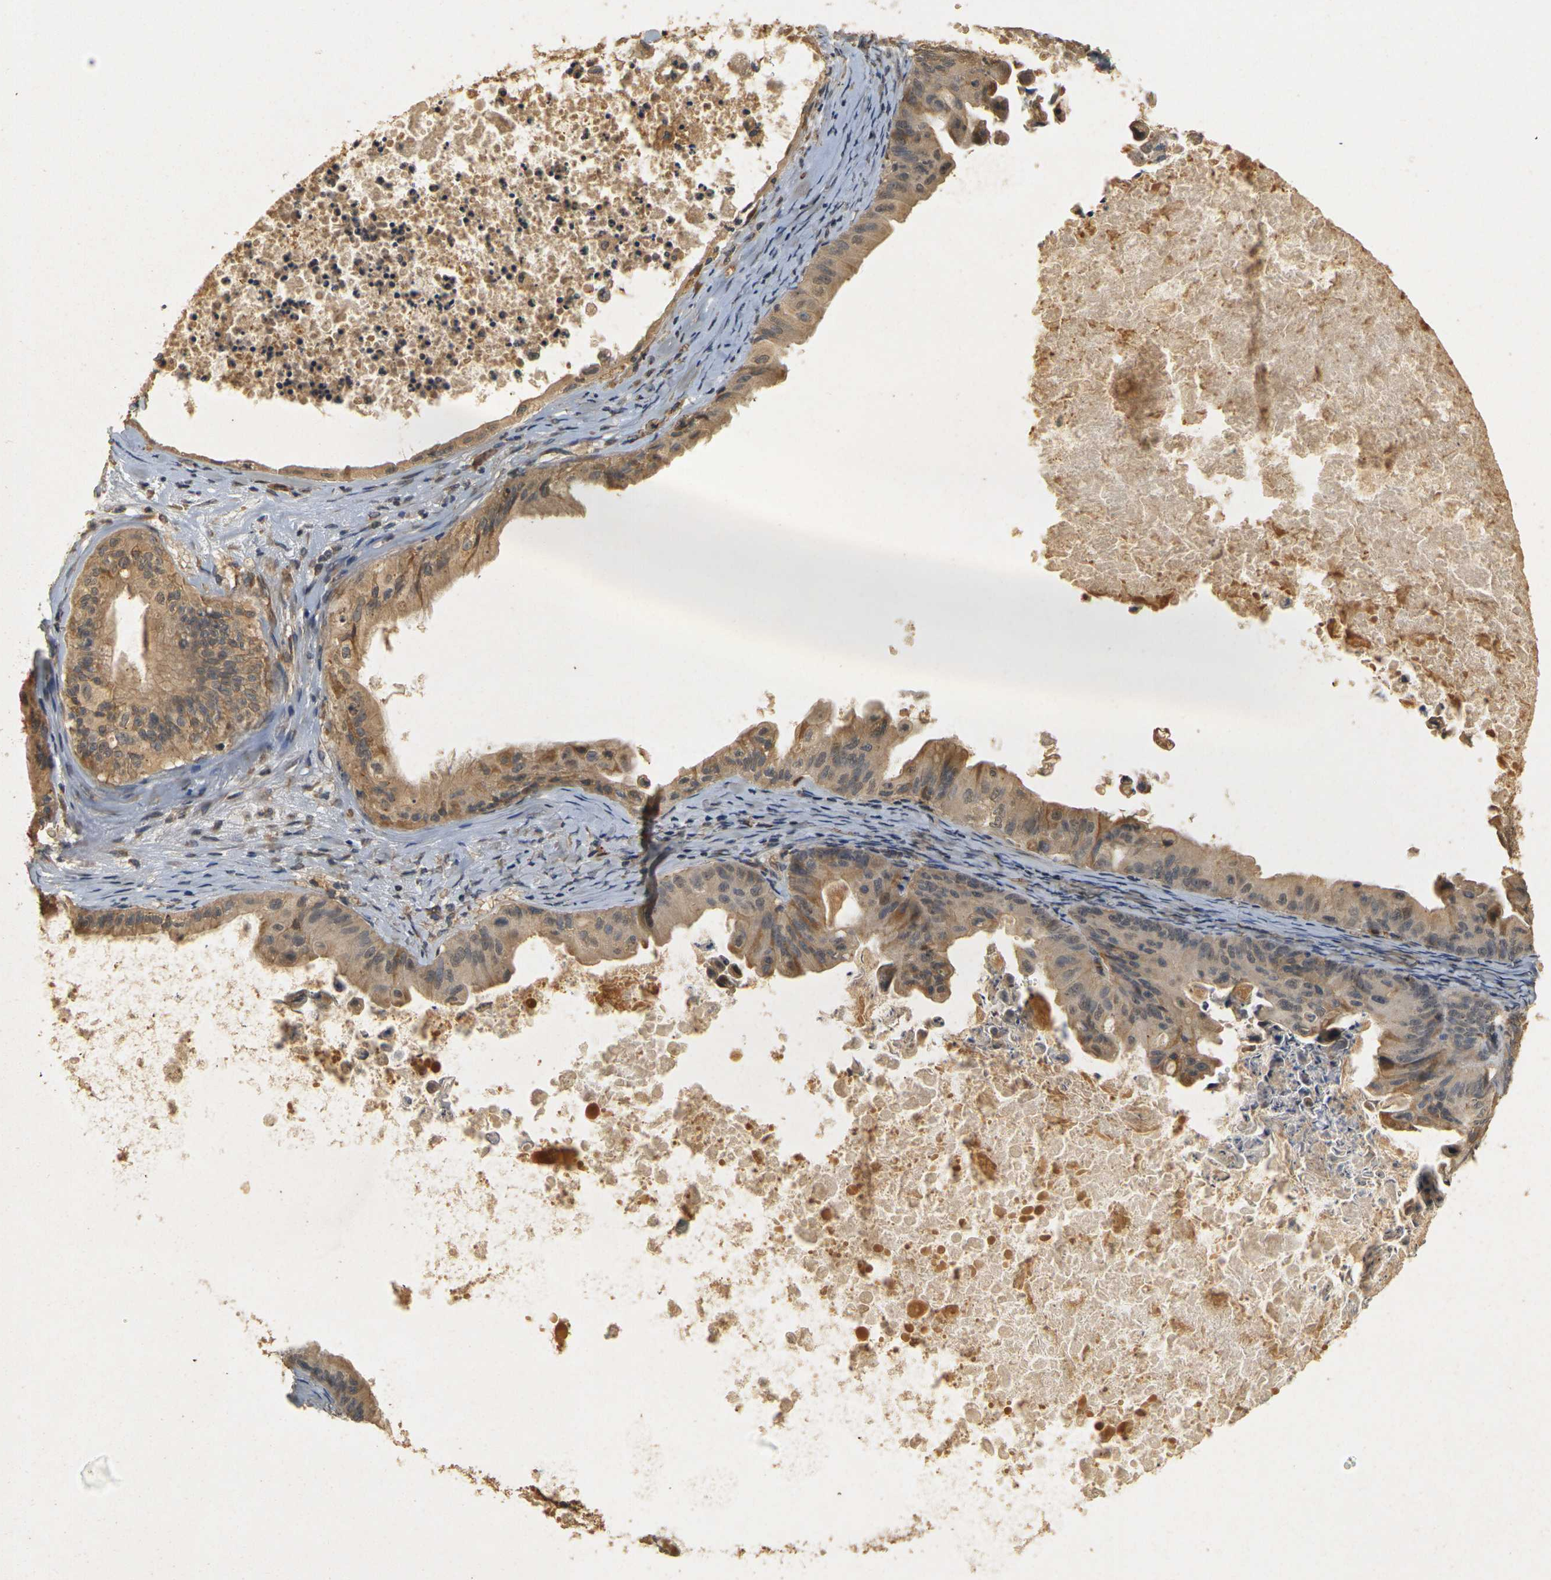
{"staining": {"intensity": "moderate", "quantity": ">75%", "location": "cytoplasmic/membranous"}, "tissue": "ovarian cancer", "cell_type": "Tumor cells", "image_type": "cancer", "snomed": [{"axis": "morphology", "description": "Cystadenocarcinoma, mucinous, NOS"}, {"axis": "topography", "description": "Ovary"}], "caption": "Tumor cells show moderate cytoplasmic/membranous expression in about >75% of cells in mucinous cystadenocarcinoma (ovarian).", "gene": "MEGF9", "patient": {"sex": "female", "age": 37}}